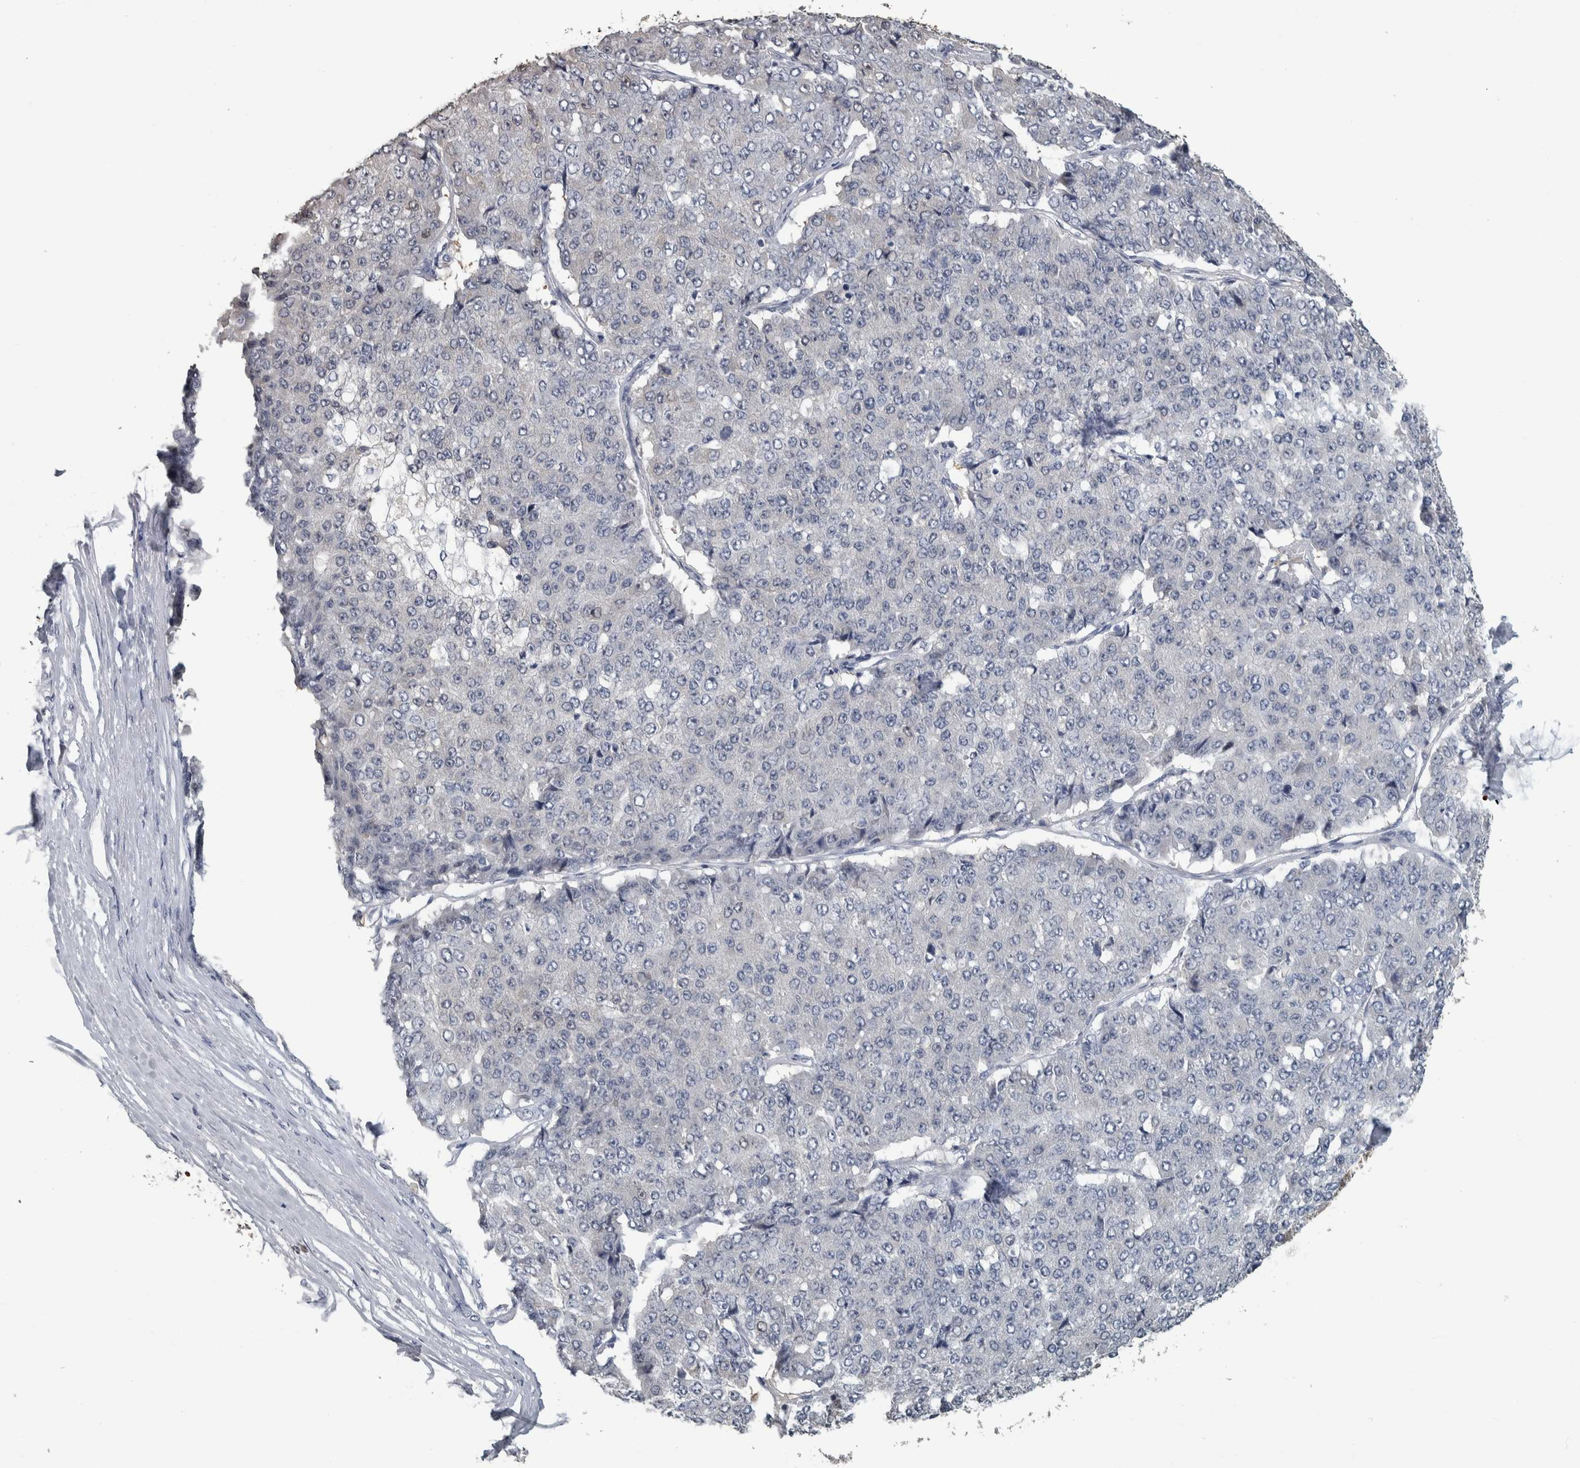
{"staining": {"intensity": "negative", "quantity": "none", "location": "none"}, "tissue": "pancreatic cancer", "cell_type": "Tumor cells", "image_type": "cancer", "snomed": [{"axis": "morphology", "description": "Adenocarcinoma, NOS"}, {"axis": "topography", "description": "Pancreas"}], "caption": "Image shows no protein staining in tumor cells of adenocarcinoma (pancreatic) tissue.", "gene": "CAVIN4", "patient": {"sex": "male", "age": 50}}